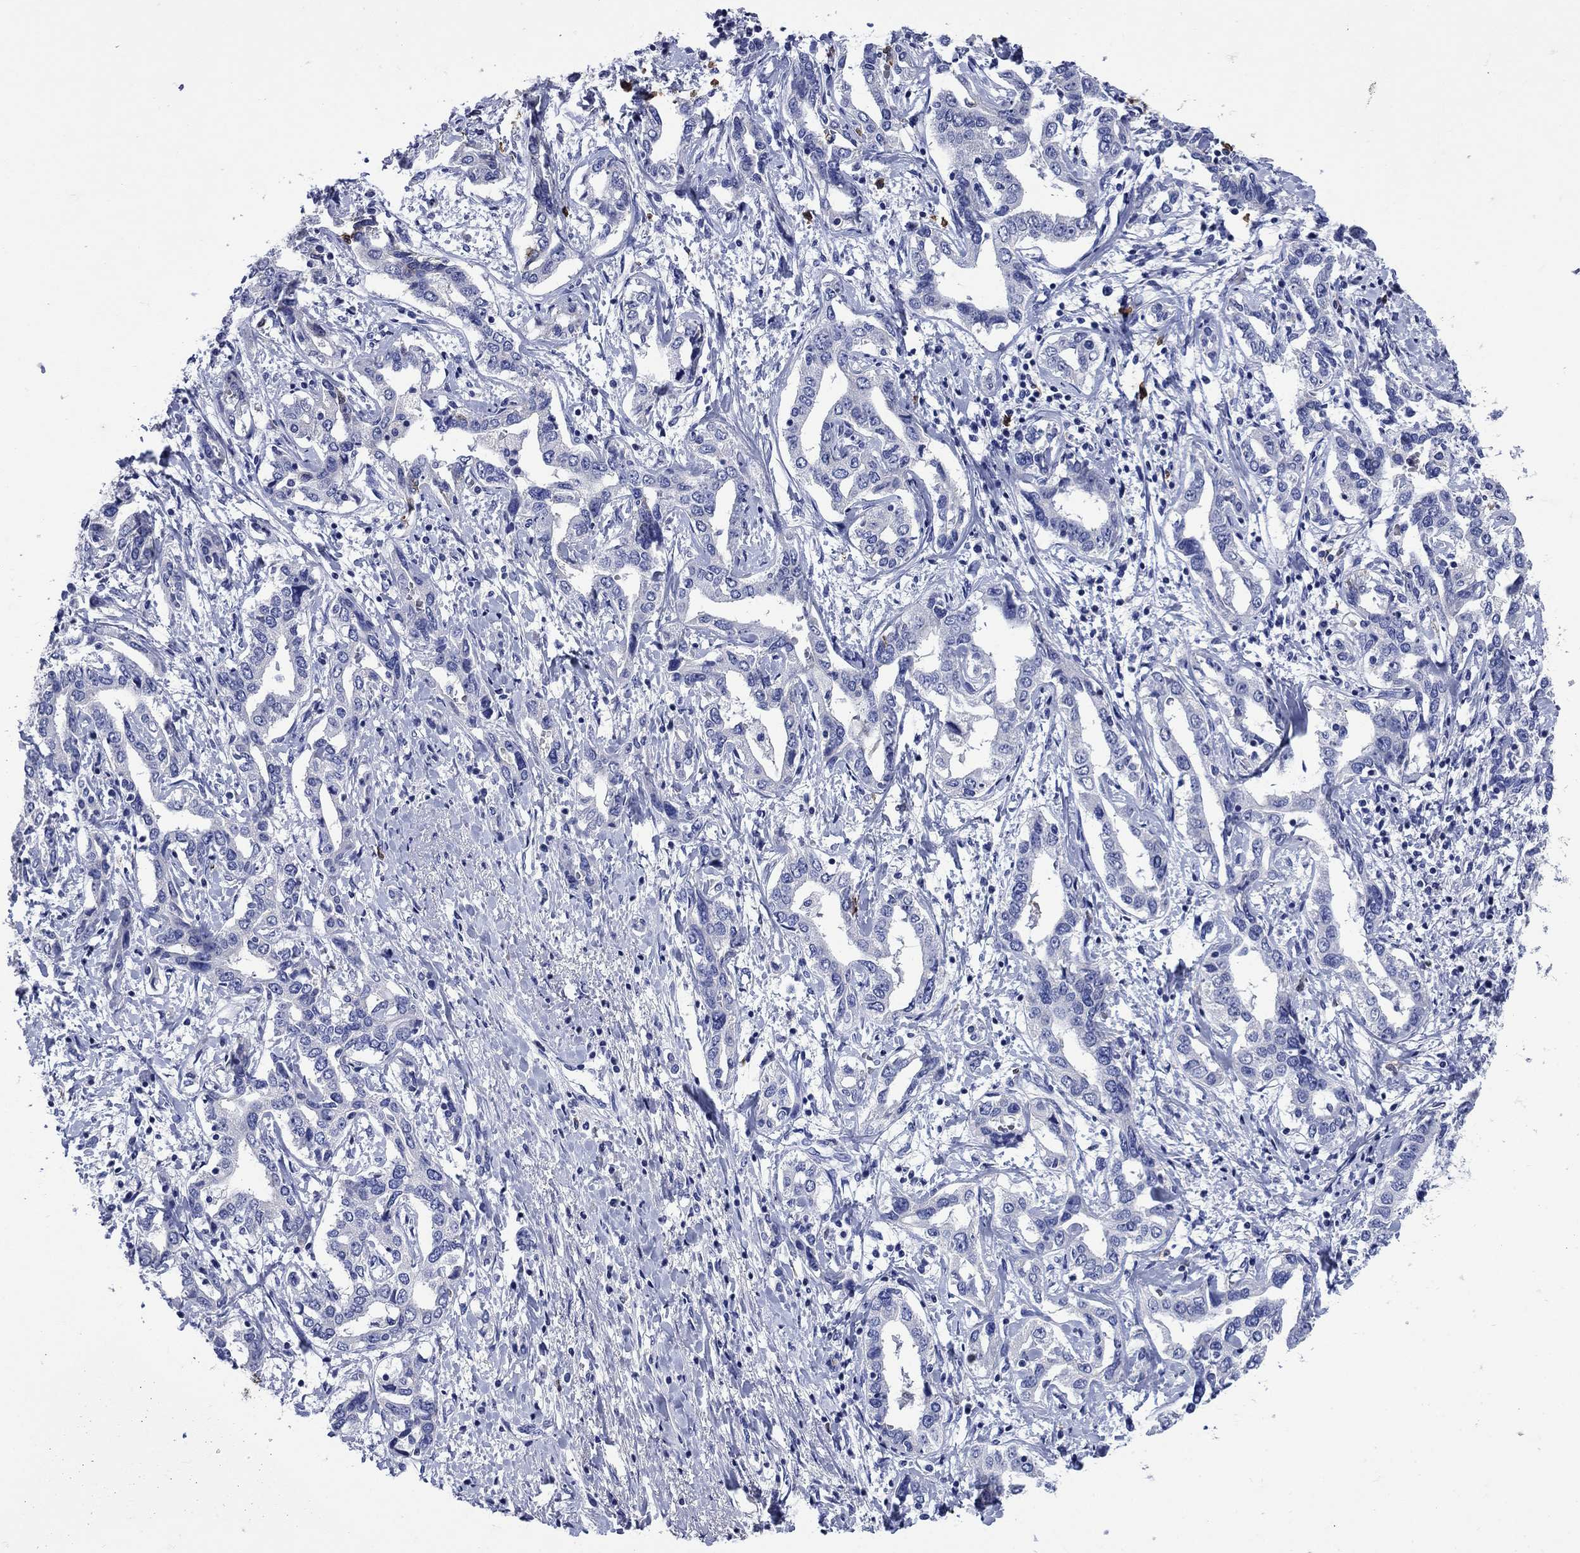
{"staining": {"intensity": "negative", "quantity": "none", "location": "none"}, "tissue": "liver cancer", "cell_type": "Tumor cells", "image_type": "cancer", "snomed": [{"axis": "morphology", "description": "Cholangiocarcinoma"}, {"axis": "topography", "description": "Liver"}], "caption": "Immunohistochemistry photomicrograph of neoplastic tissue: human cholangiocarcinoma (liver) stained with DAB (3,3'-diaminobenzidine) displays no significant protein staining in tumor cells.", "gene": "TFR2", "patient": {"sex": "male", "age": 59}}